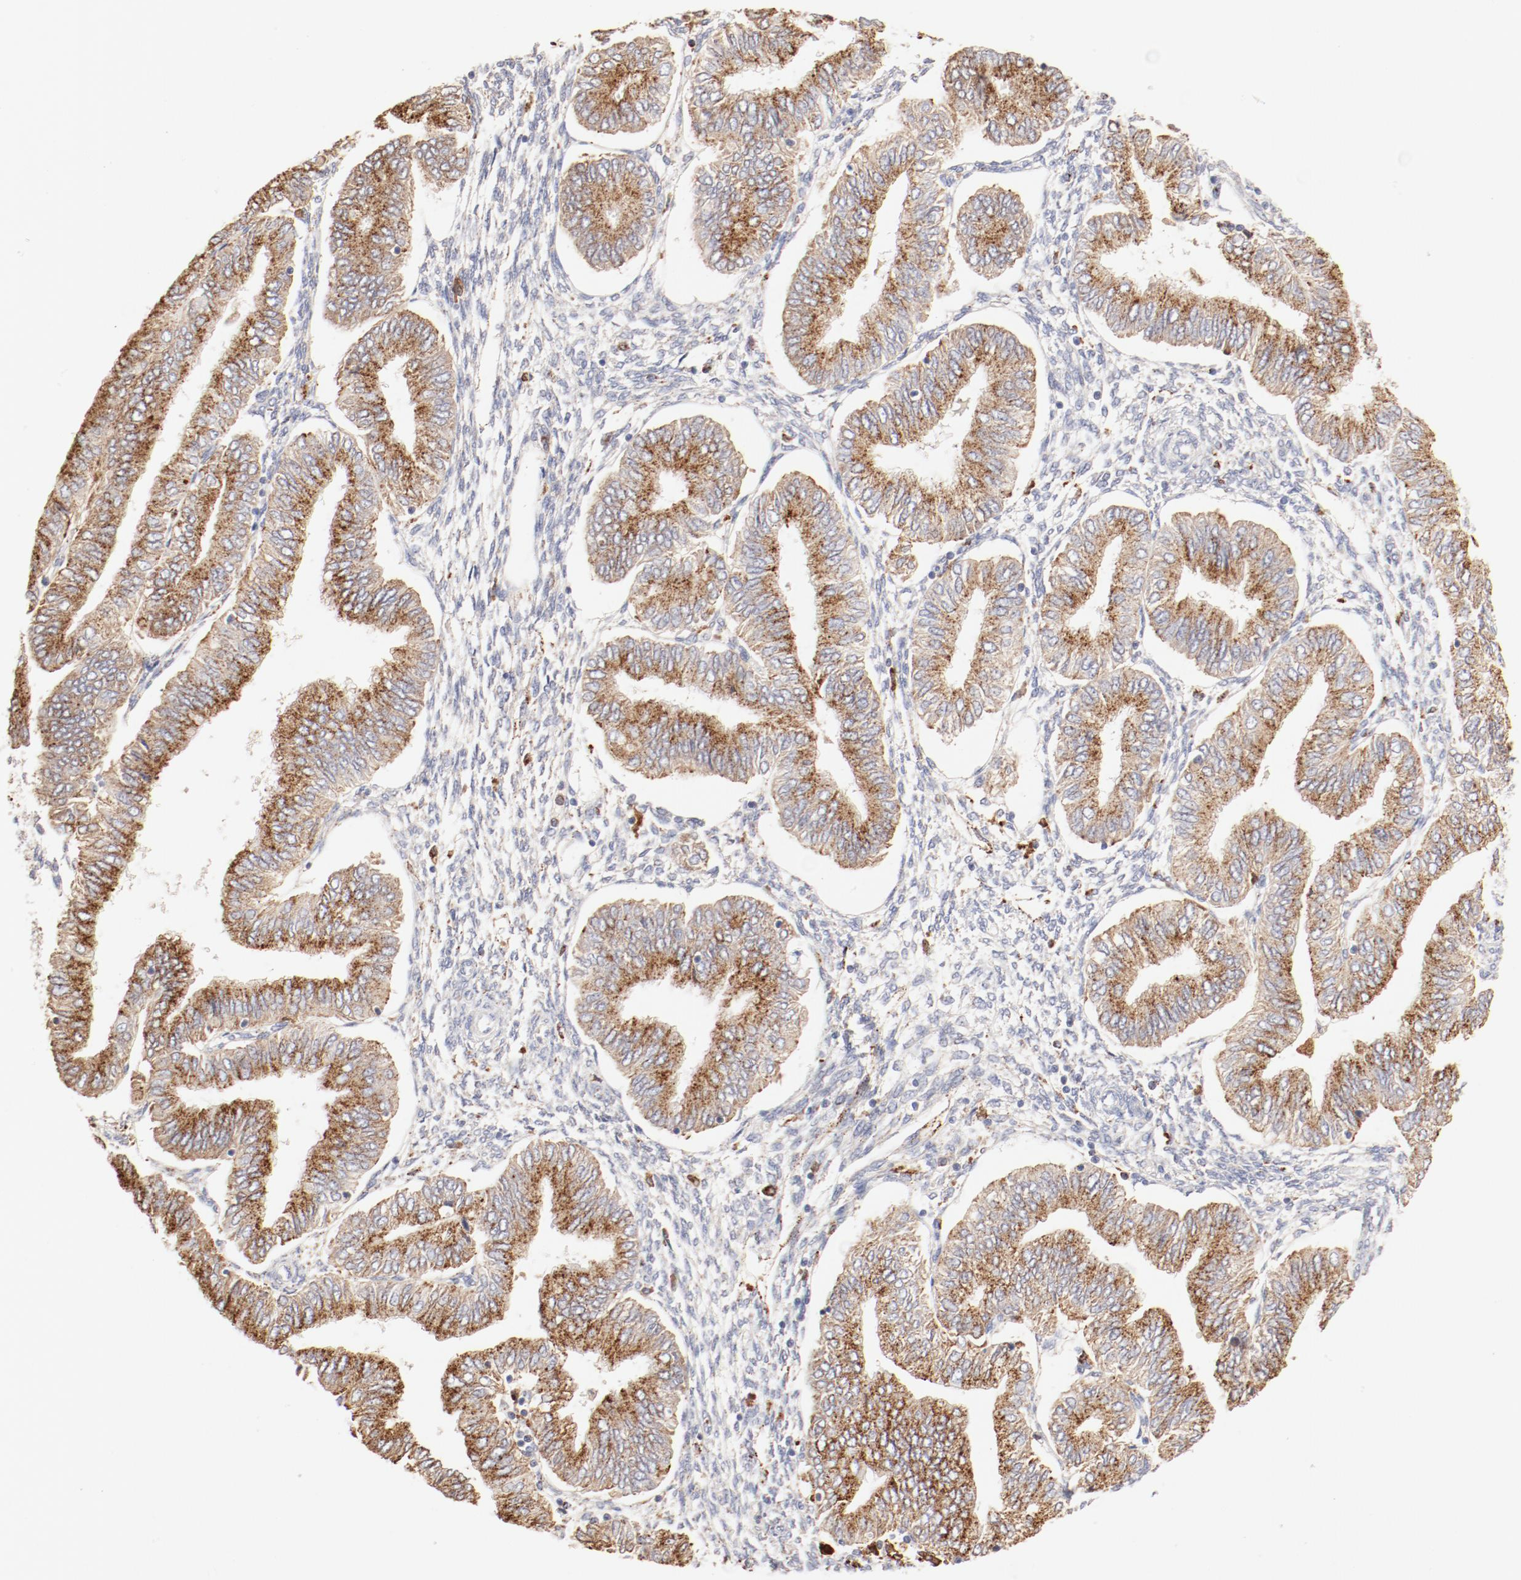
{"staining": {"intensity": "moderate", "quantity": ">75%", "location": "cytoplasmic/membranous"}, "tissue": "endometrial cancer", "cell_type": "Tumor cells", "image_type": "cancer", "snomed": [{"axis": "morphology", "description": "Adenocarcinoma, NOS"}, {"axis": "topography", "description": "Endometrium"}], "caption": "Immunohistochemical staining of human endometrial adenocarcinoma shows moderate cytoplasmic/membranous protein positivity in about >75% of tumor cells.", "gene": "CTSH", "patient": {"sex": "female", "age": 51}}